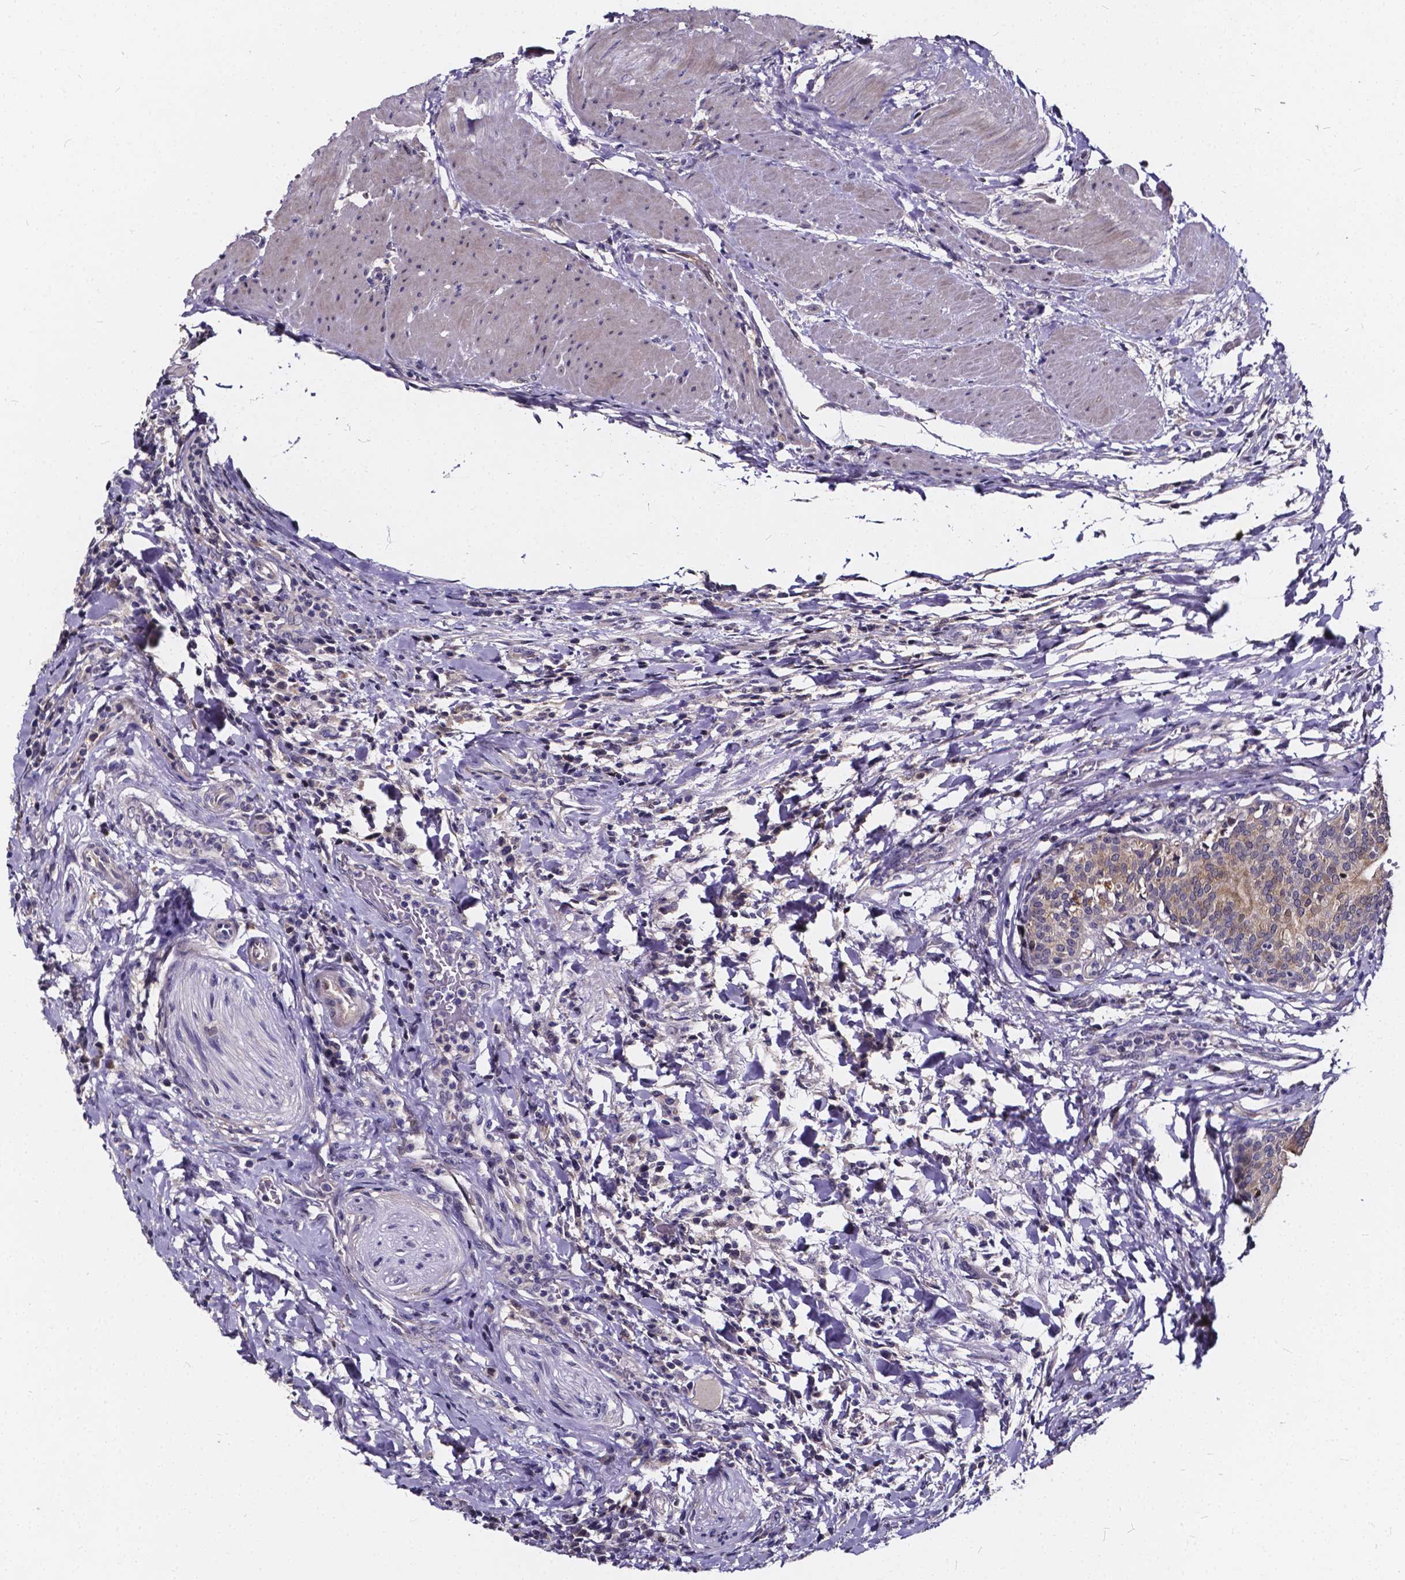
{"staining": {"intensity": "moderate", "quantity": ">75%", "location": "cytoplasmic/membranous"}, "tissue": "urinary bladder", "cell_type": "Urothelial cells", "image_type": "normal", "snomed": [{"axis": "morphology", "description": "Normal tissue, NOS"}, {"axis": "topography", "description": "Urinary bladder"}, {"axis": "topography", "description": "Peripheral nerve tissue"}], "caption": "High-power microscopy captured an IHC image of unremarkable urinary bladder, revealing moderate cytoplasmic/membranous positivity in approximately >75% of urothelial cells. (DAB (3,3'-diaminobenzidine) IHC with brightfield microscopy, high magnification).", "gene": "SOWAHA", "patient": {"sex": "male", "age": 66}}